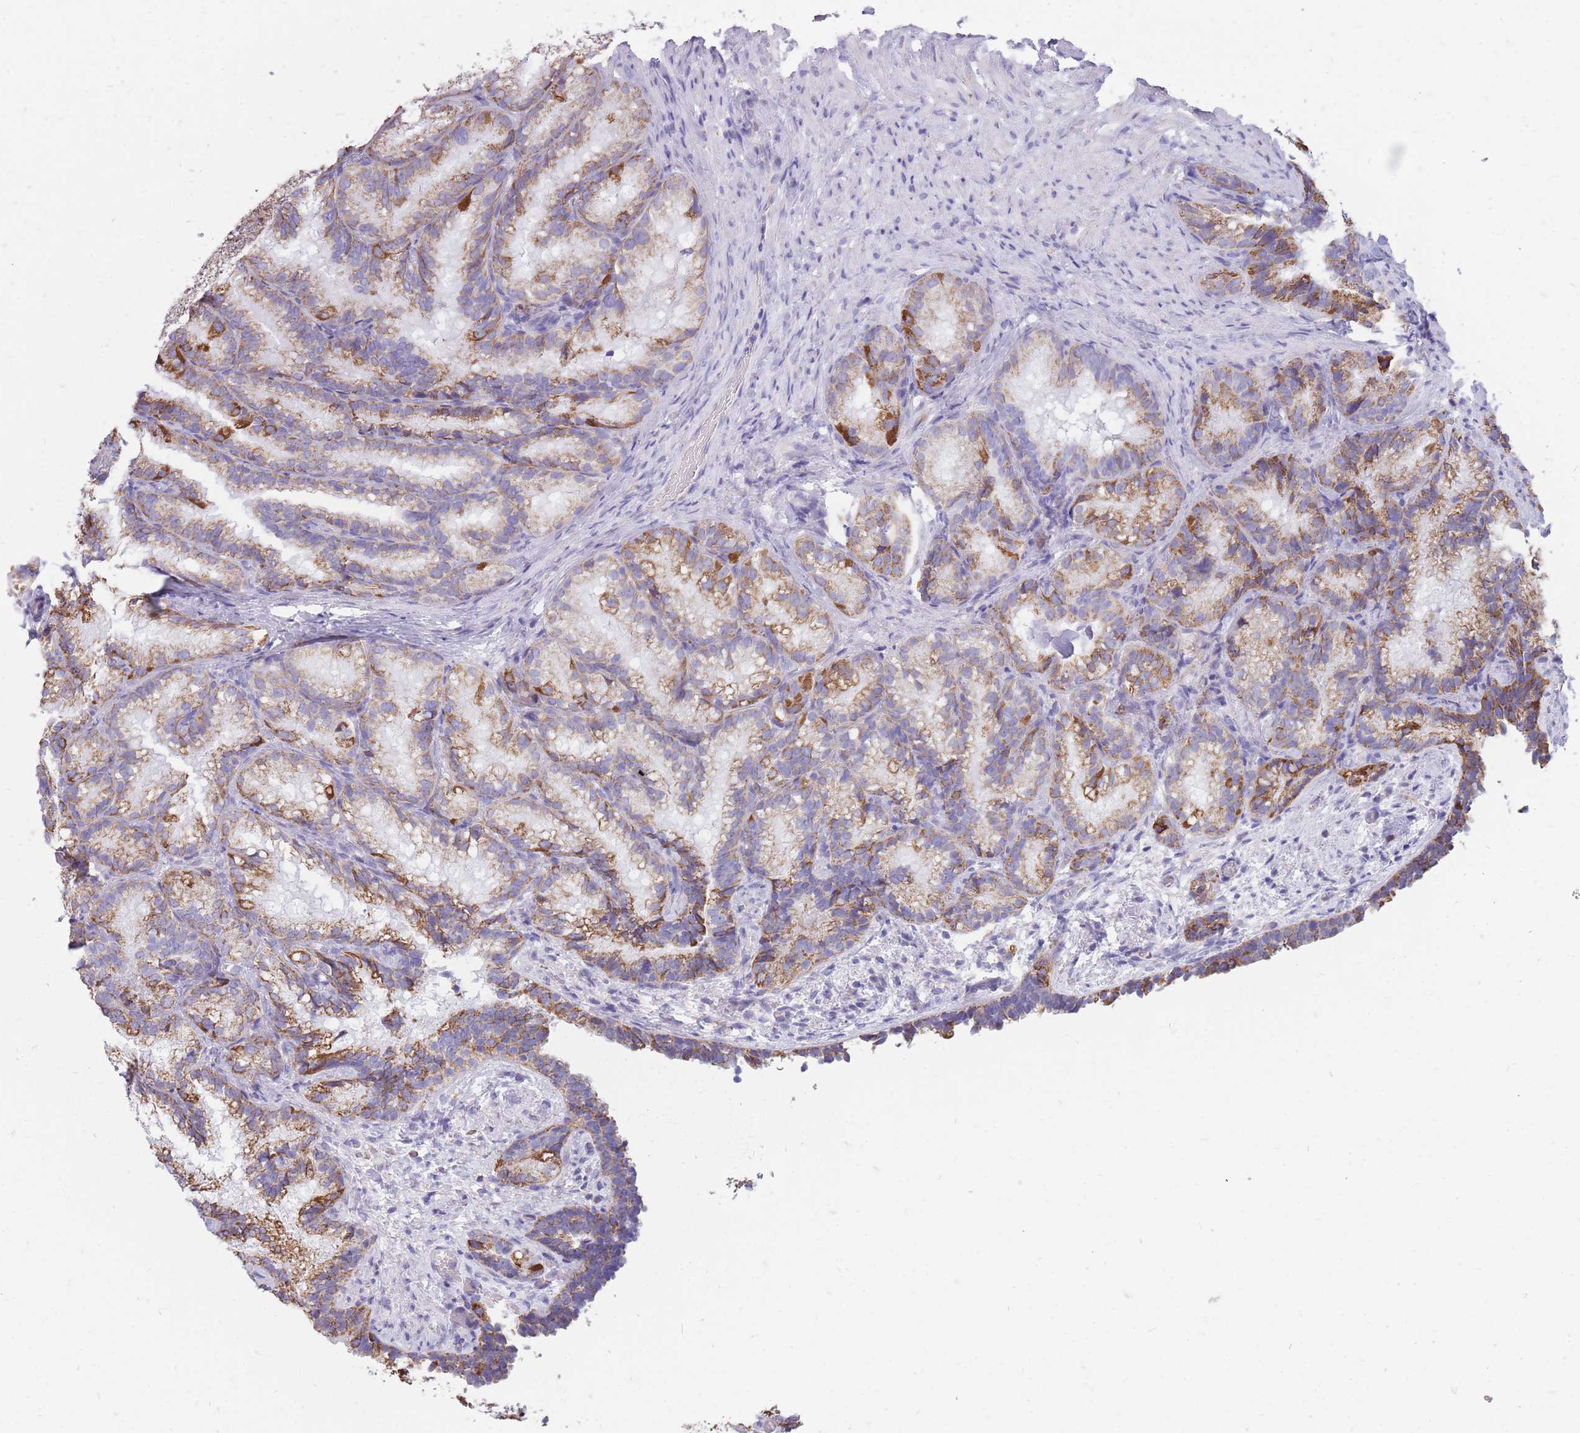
{"staining": {"intensity": "strong", "quantity": "25%-75%", "location": "cytoplasmic/membranous"}, "tissue": "seminal vesicle", "cell_type": "Glandular cells", "image_type": "normal", "snomed": [{"axis": "morphology", "description": "Normal tissue, NOS"}, {"axis": "topography", "description": "Seminal veicle"}], "caption": "Protein staining of unremarkable seminal vesicle shows strong cytoplasmic/membranous staining in approximately 25%-75% of glandular cells. (DAB (3,3'-diaminobenzidine) = brown stain, brightfield microscopy at high magnification).", "gene": "PCSK1", "patient": {"sex": "male", "age": 58}}